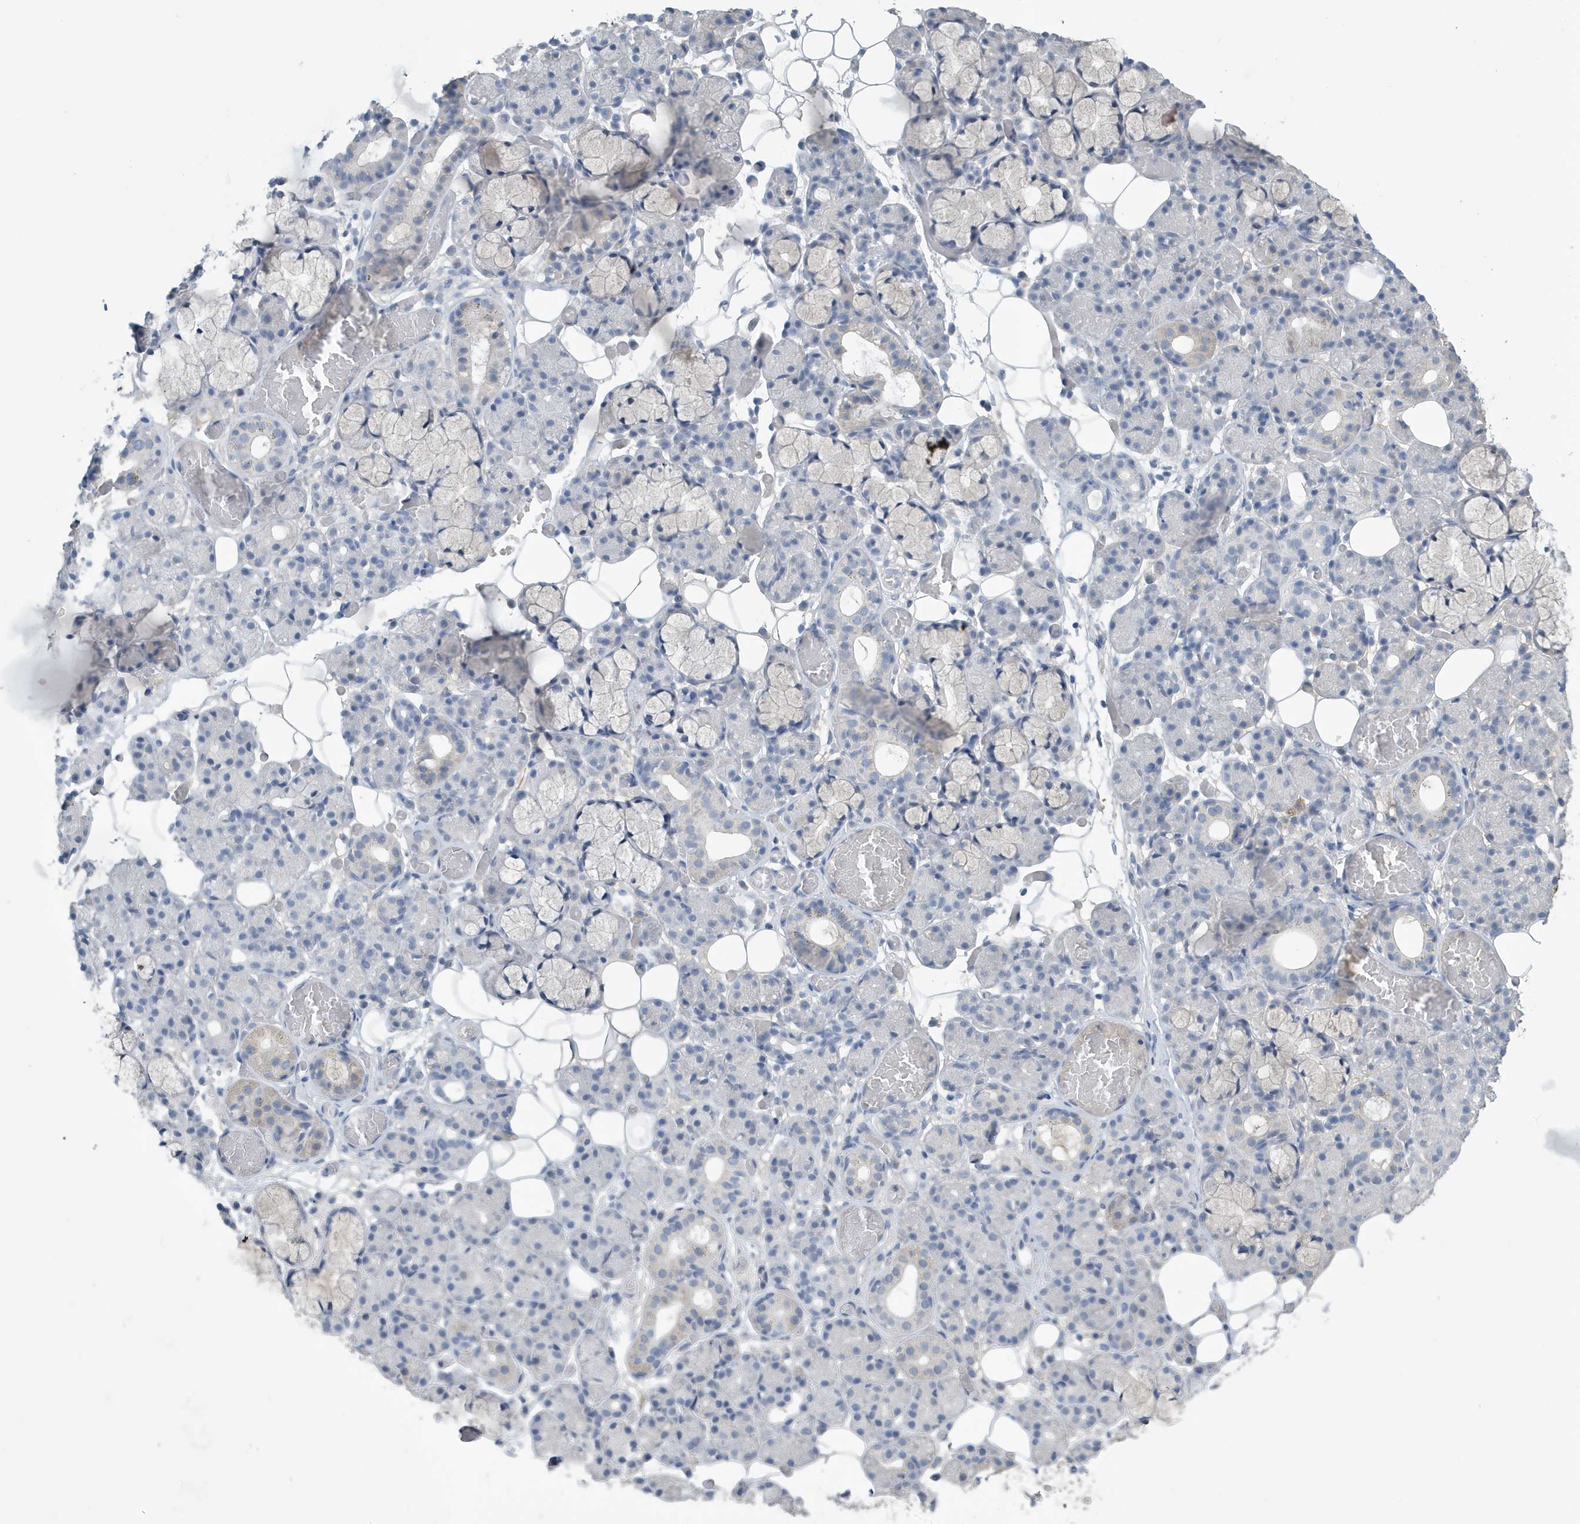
{"staining": {"intensity": "negative", "quantity": "none", "location": "none"}, "tissue": "salivary gland", "cell_type": "Glandular cells", "image_type": "normal", "snomed": [{"axis": "morphology", "description": "Normal tissue, NOS"}, {"axis": "topography", "description": "Salivary gland"}], "caption": "Benign salivary gland was stained to show a protein in brown. There is no significant positivity in glandular cells.", "gene": "UGT2B4", "patient": {"sex": "male", "age": 63}}